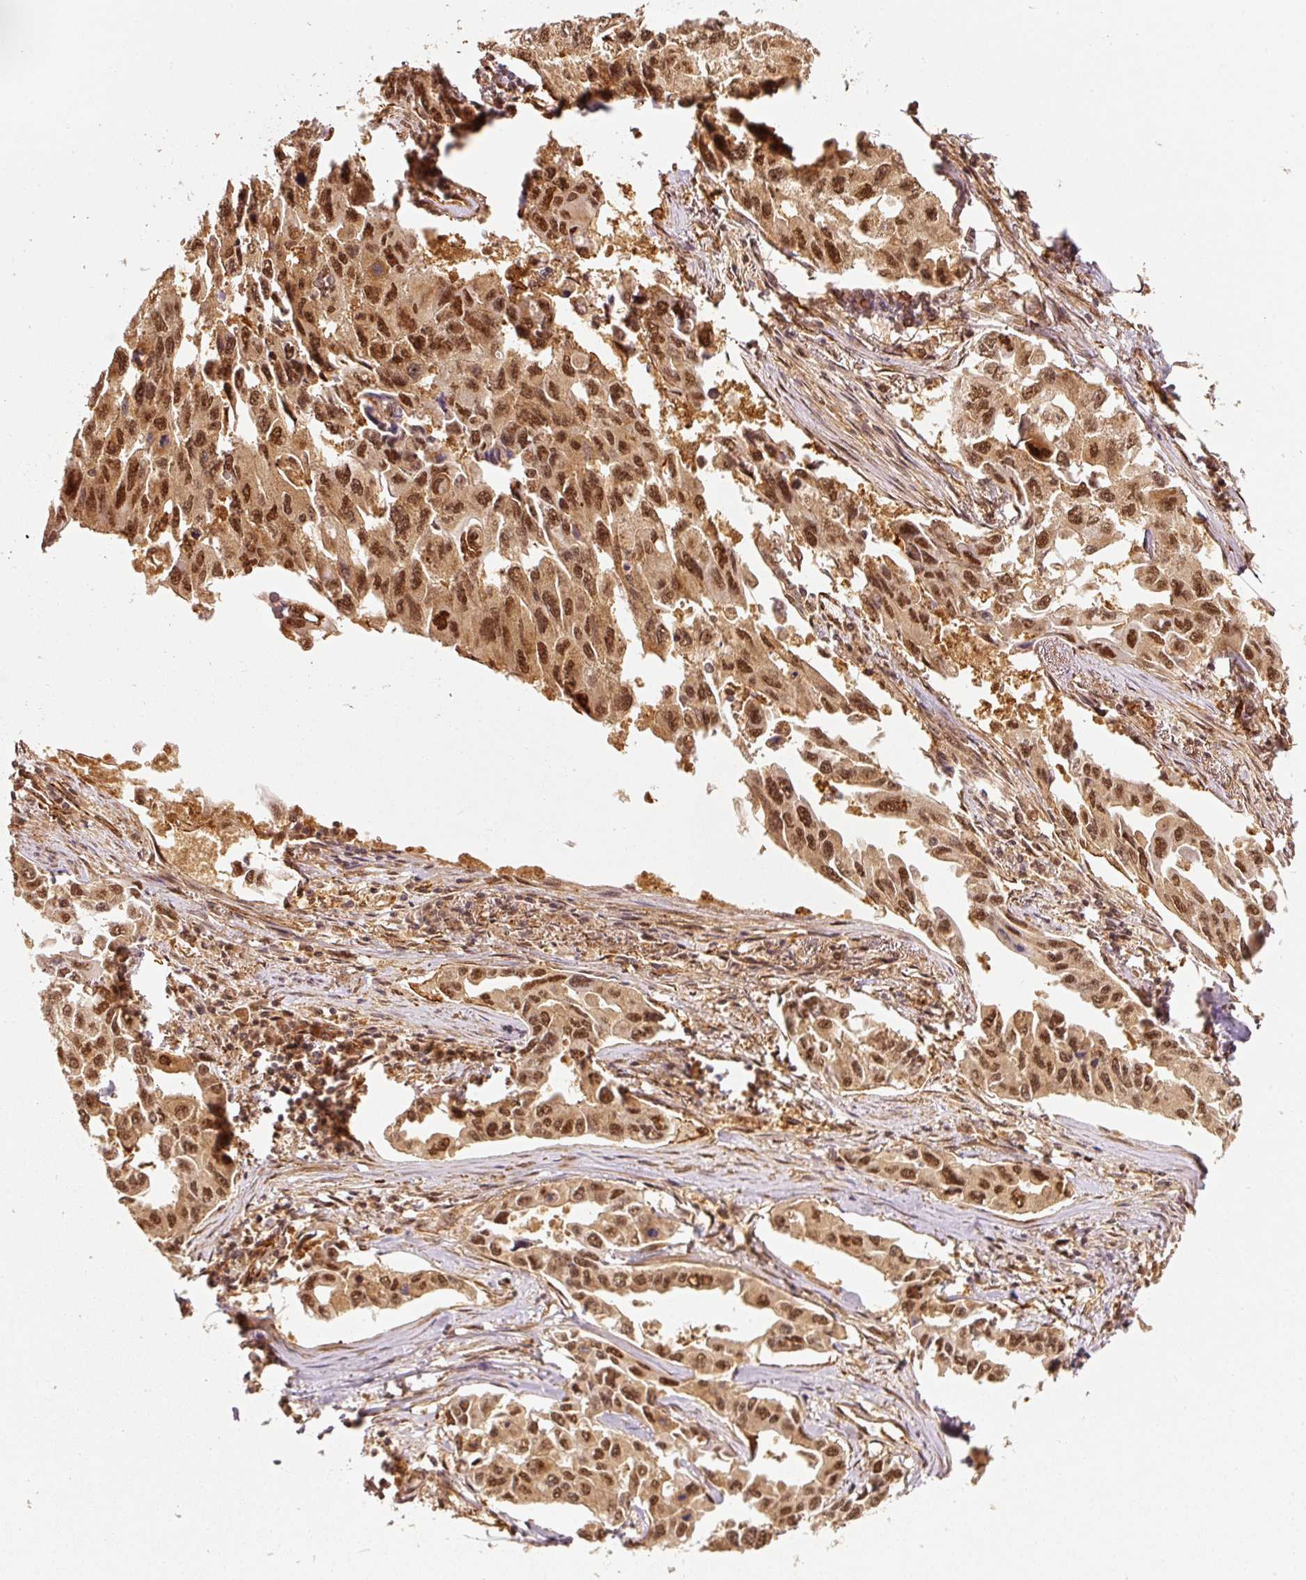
{"staining": {"intensity": "strong", "quantity": ">75%", "location": "cytoplasmic/membranous,nuclear"}, "tissue": "lung cancer", "cell_type": "Tumor cells", "image_type": "cancer", "snomed": [{"axis": "morphology", "description": "Adenocarcinoma, NOS"}, {"axis": "topography", "description": "Lung"}], "caption": "Lung cancer tissue shows strong cytoplasmic/membranous and nuclear positivity in about >75% of tumor cells, visualized by immunohistochemistry.", "gene": "PSMD1", "patient": {"sex": "male", "age": 64}}